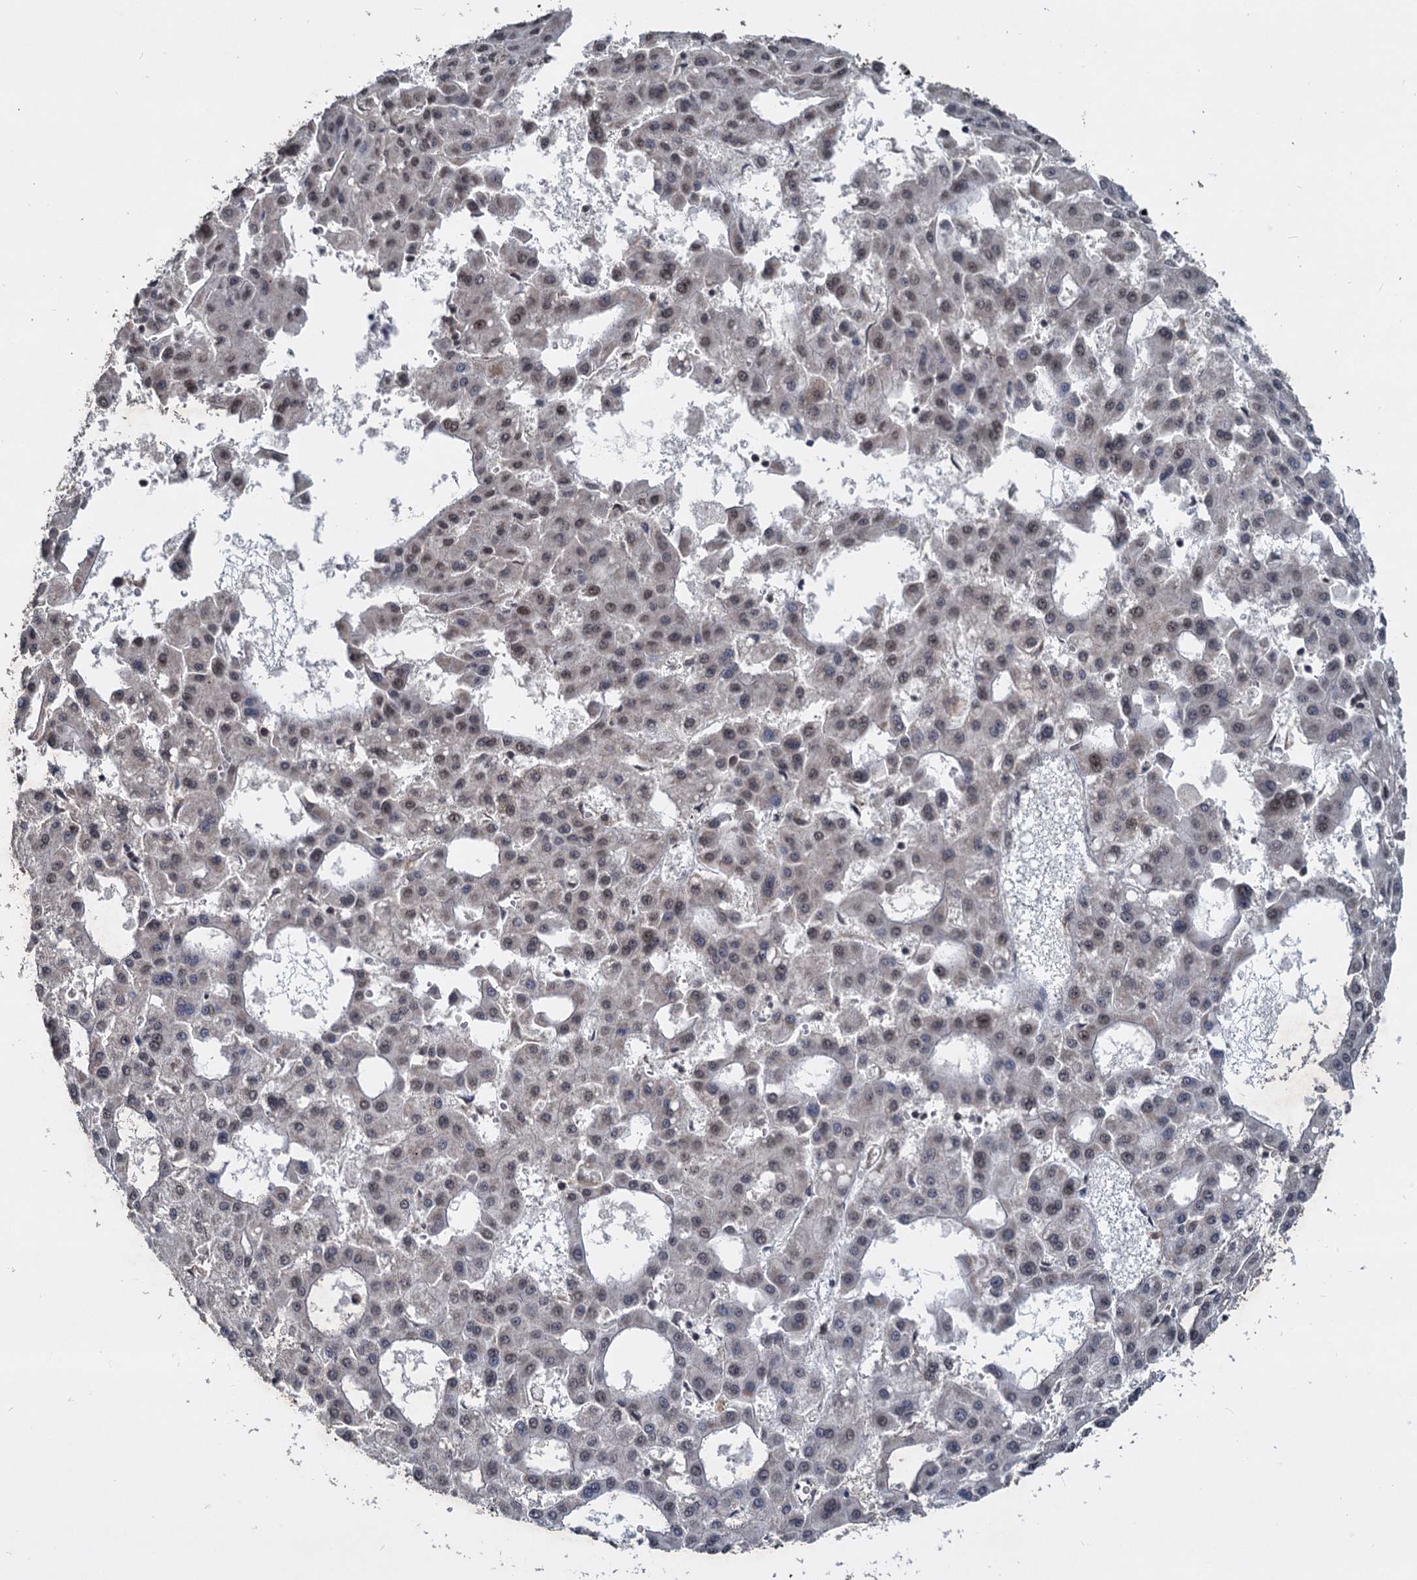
{"staining": {"intensity": "weak", "quantity": "25%-75%", "location": "nuclear"}, "tissue": "liver cancer", "cell_type": "Tumor cells", "image_type": "cancer", "snomed": [{"axis": "morphology", "description": "Carcinoma, Hepatocellular, NOS"}, {"axis": "topography", "description": "Liver"}], "caption": "Immunohistochemical staining of human liver hepatocellular carcinoma displays low levels of weak nuclear staining in approximately 25%-75% of tumor cells.", "gene": "FAM216B", "patient": {"sex": "male", "age": 47}}